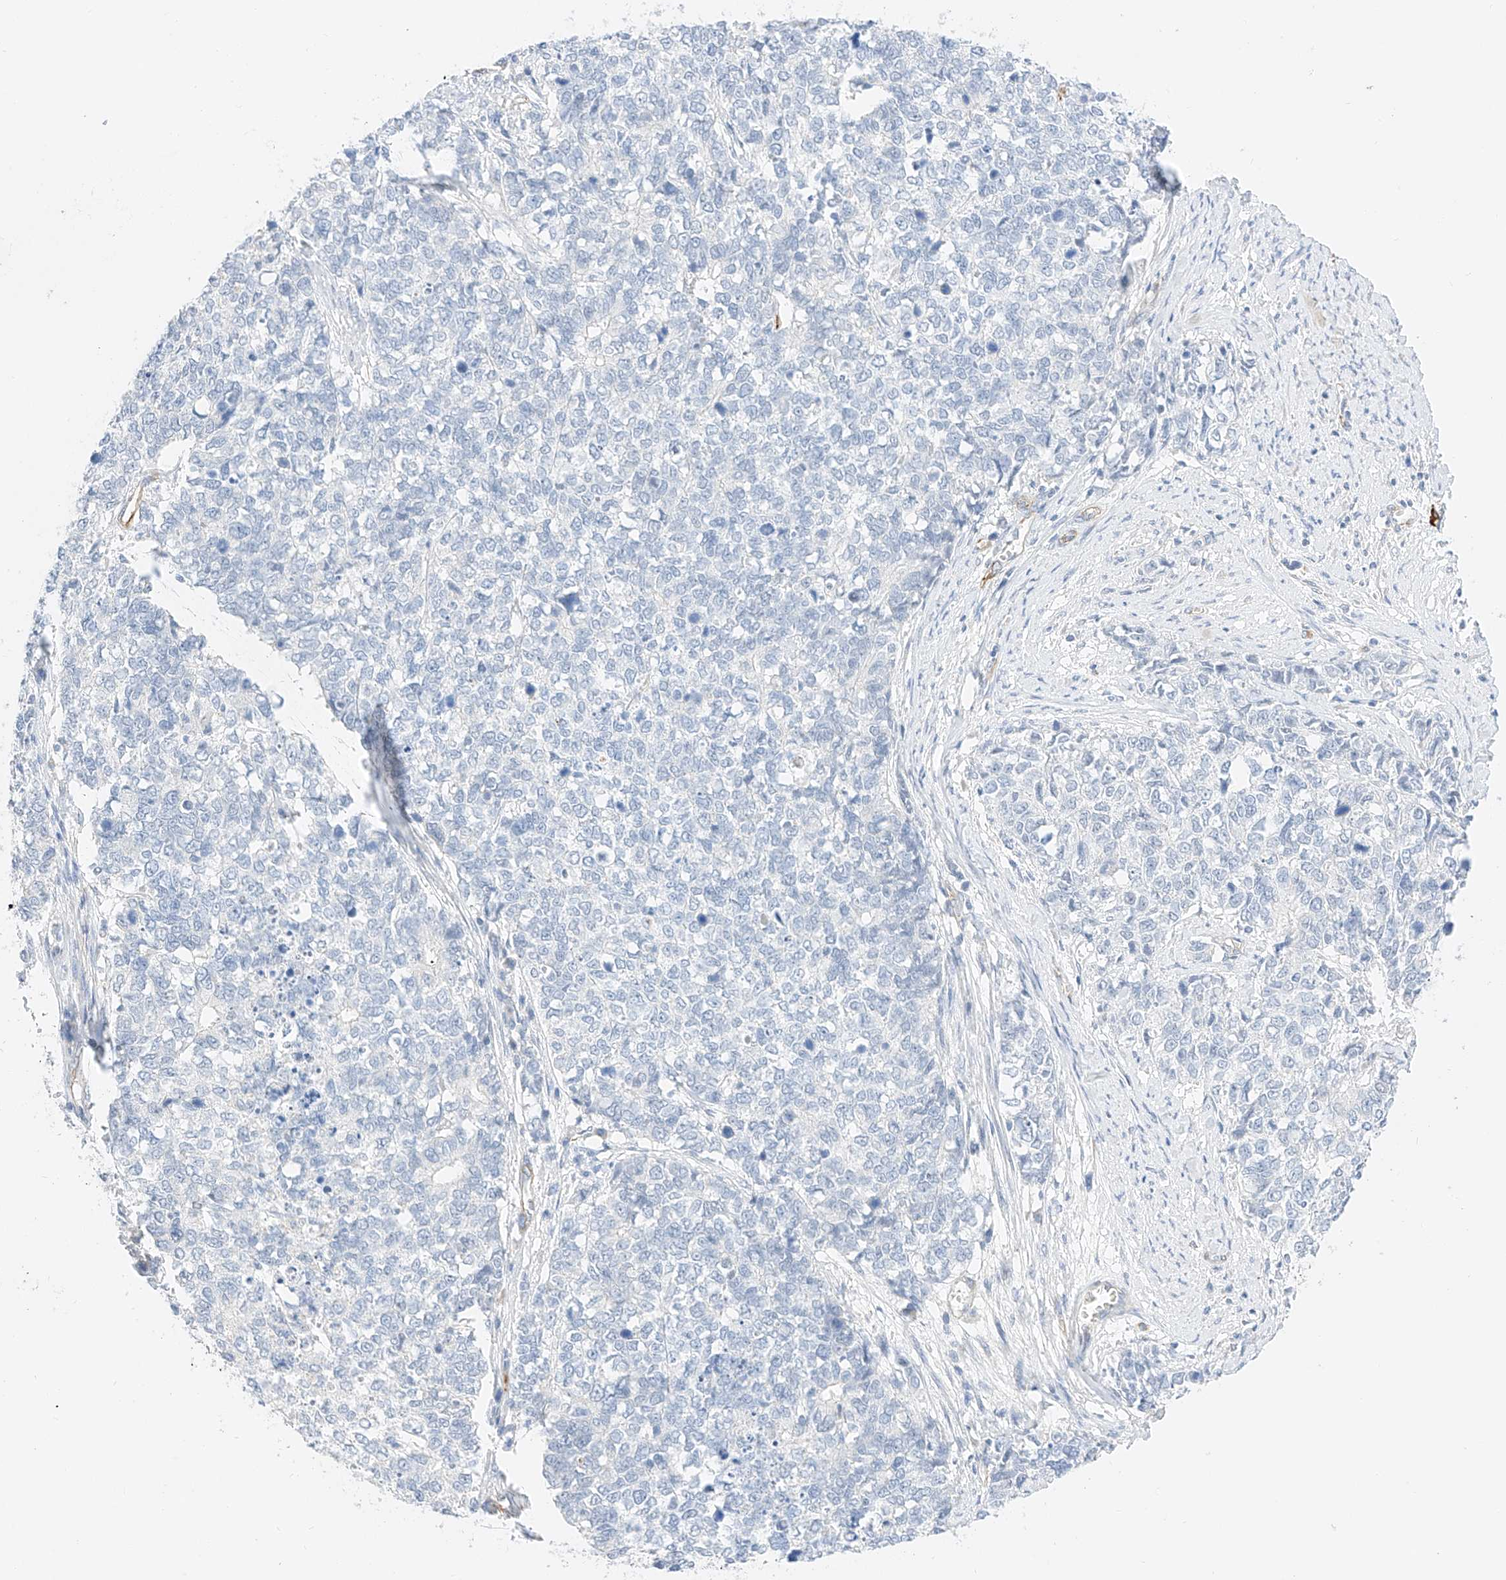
{"staining": {"intensity": "negative", "quantity": "none", "location": "none"}, "tissue": "cervical cancer", "cell_type": "Tumor cells", "image_type": "cancer", "snomed": [{"axis": "morphology", "description": "Squamous cell carcinoma, NOS"}, {"axis": "topography", "description": "Cervix"}], "caption": "This is an IHC histopathology image of human cervical cancer (squamous cell carcinoma). There is no staining in tumor cells.", "gene": "CDCP2", "patient": {"sex": "female", "age": 63}}